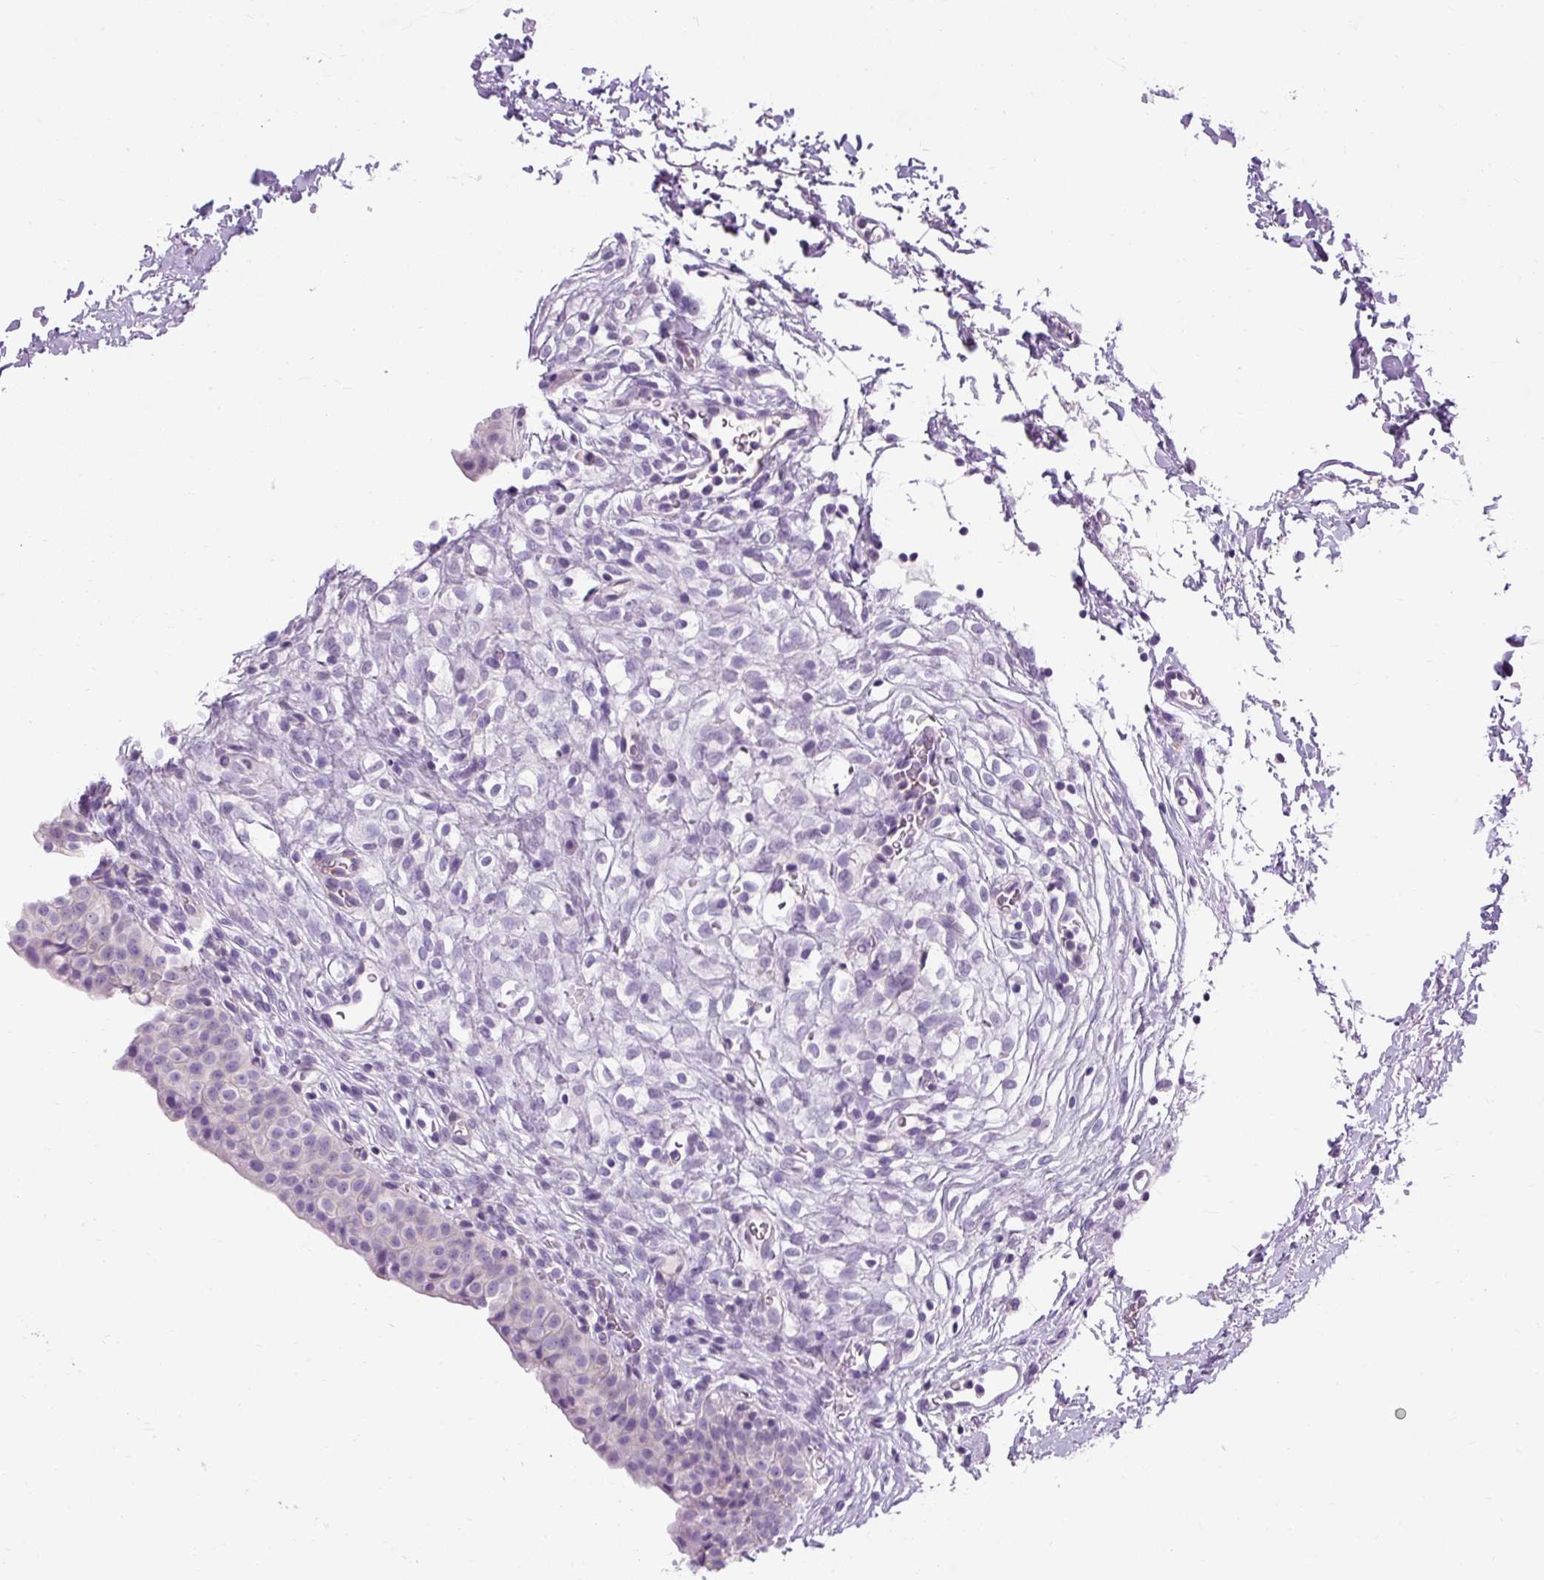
{"staining": {"intensity": "negative", "quantity": "none", "location": "none"}, "tissue": "urinary bladder", "cell_type": "Urothelial cells", "image_type": "normal", "snomed": [{"axis": "morphology", "description": "Normal tissue, NOS"}, {"axis": "topography", "description": "Urinary bladder"}, {"axis": "topography", "description": "Peripheral nerve tissue"}], "caption": "Urinary bladder was stained to show a protein in brown. There is no significant positivity in urothelial cells. (DAB (3,3'-diaminobenzidine) IHC, high magnification).", "gene": "B3GNT4", "patient": {"sex": "male", "age": 55}}